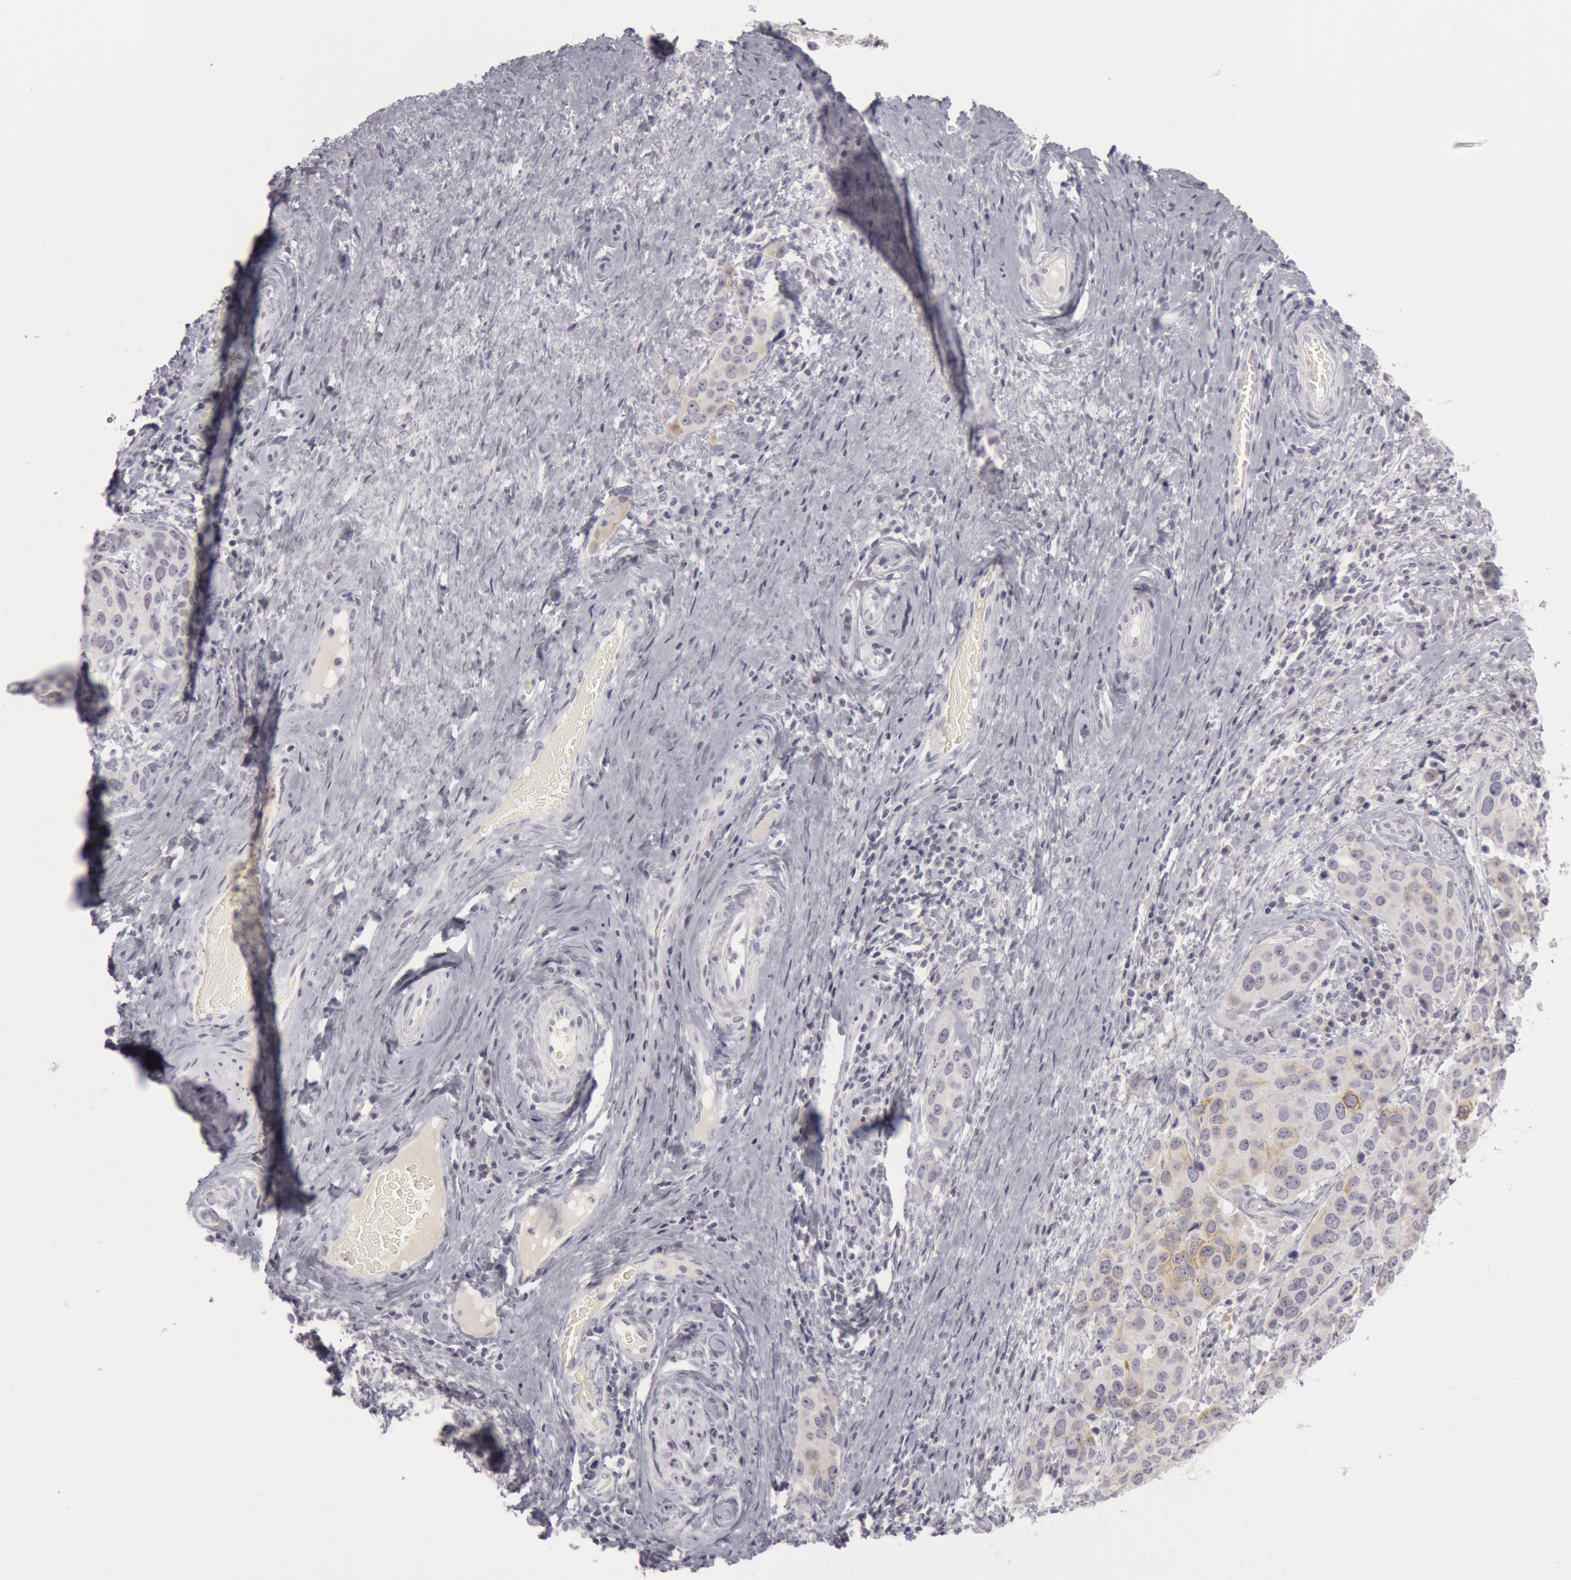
{"staining": {"intensity": "weak", "quantity": "25%-75%", "location": "cytoplasmic/membranous"}, "tissue": "cervical cancer", "cell_type": "Tumor cells", "image_type": "cancer", "snomed": [{"axis": "morphology", "description": "Squamous cell carcinoma, NOS"}, {"axis": "topography", "description": "Cervix"}], "caption": "About 25%-75% of tumor cells in cervical cancer (squamous cell carcinoma) show weak cytoplasmic/membranous protein positivity as visualized by brown immunohistochemical staining.", "gene": "KRT16", "patient": {"sex": "female", "age": 54}}